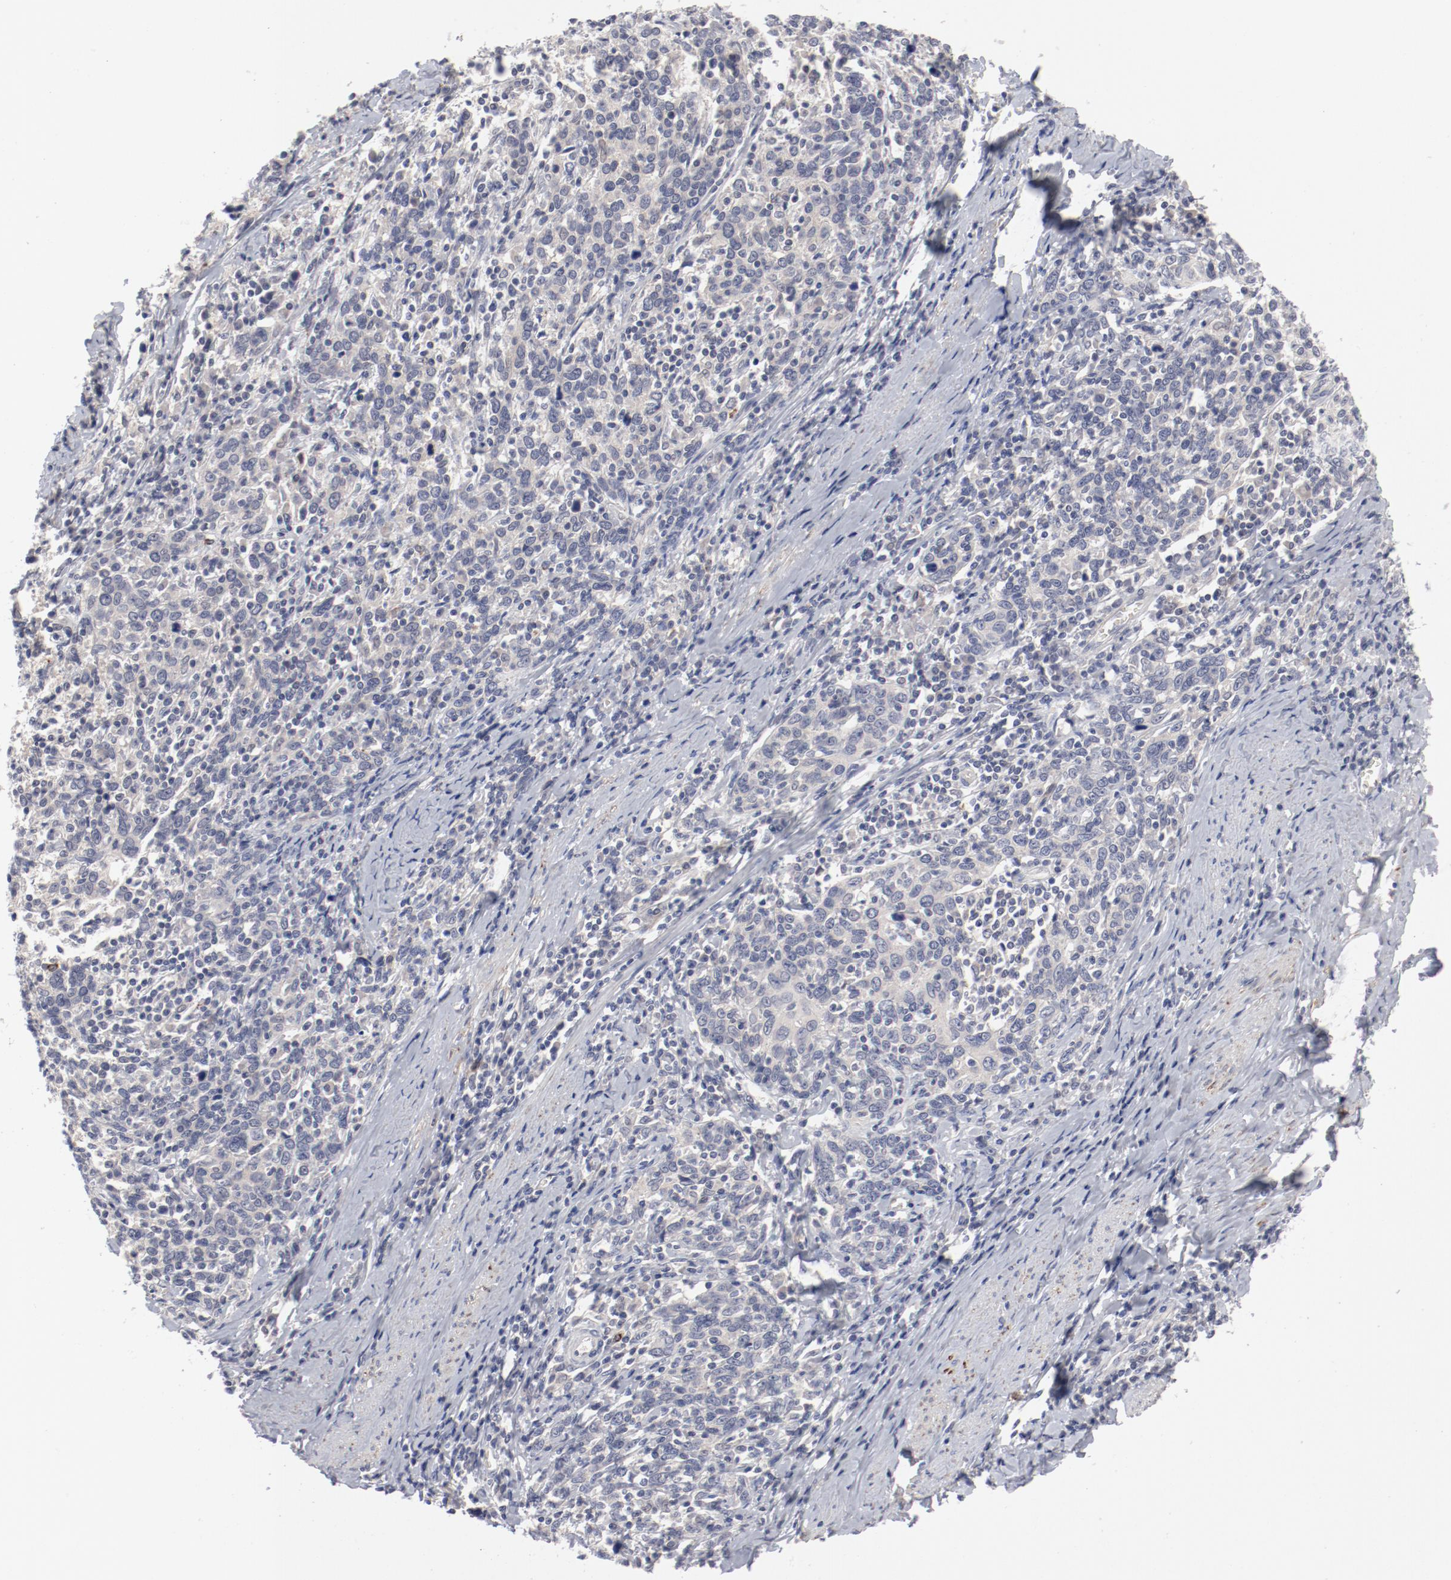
{"staining": {"intensity": "negative", "quantity": "none", "location": "none"}, "tissue": "cervical cancer", "cell_type": "Tumor cells", "image_type": "cancer", "snomed": [{"axis": "morphology", "description": "Squamous cell carcinoma, NOS"}, {"axis": "topography", "description": "Cervix"}], "caption": "High power microscopy image of an immunohistochemistry image of cervical cancer (squamous cell carcinoma), revealing no significant positivity in tumor cells. The staining is performed using DAB (3,3'-diaminobenzidine) brown chromogen with nuclei counter-stained in using hematoxylin.", "gene": "SH3BGR", "patient": {"sex": "female", "age": 41}}